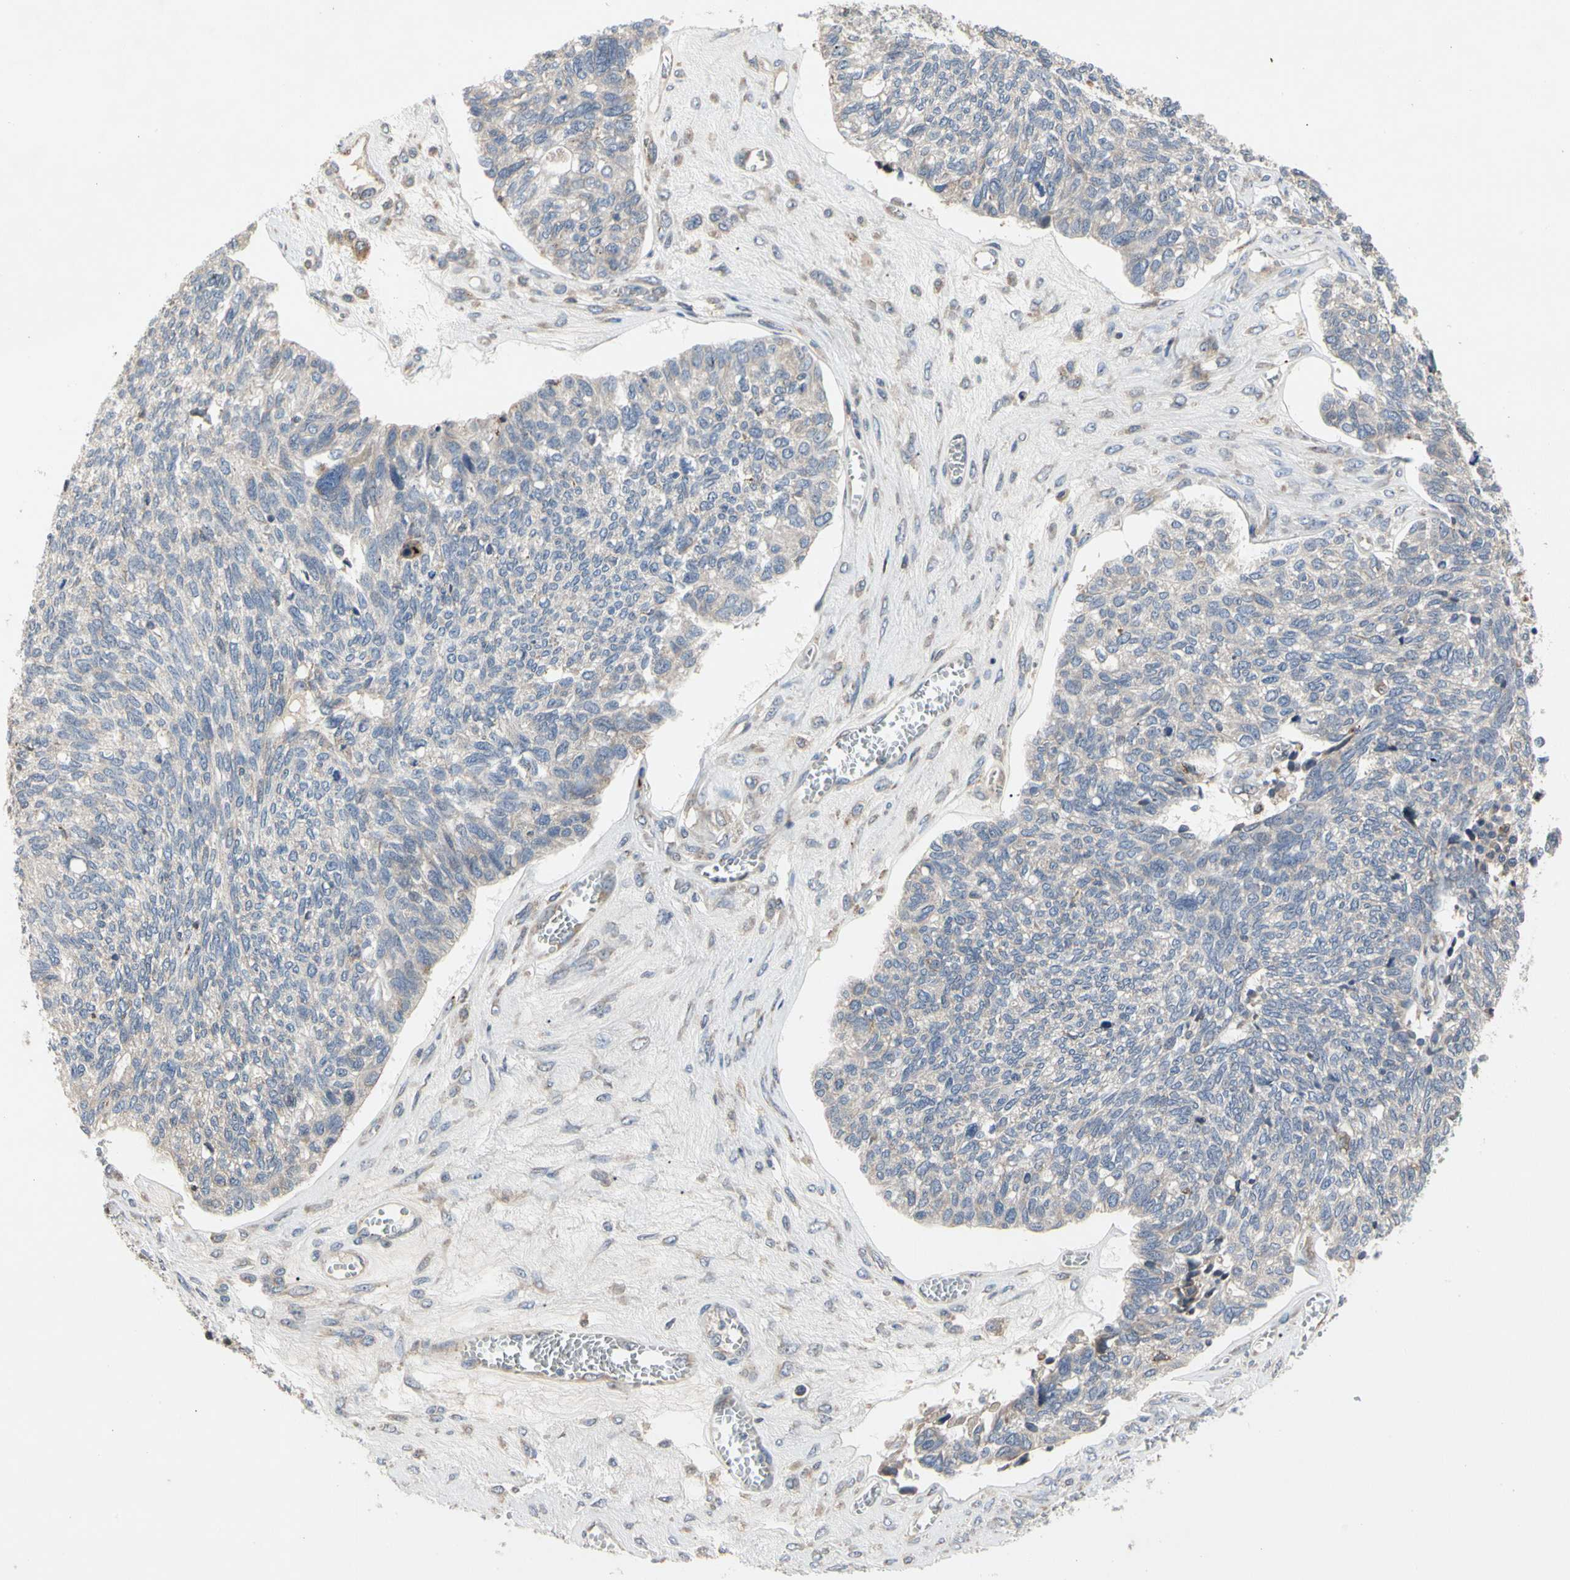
{"staining": {"intensity": "weak", "quantity": "25%-75%", "location": "cytoplasmic/membranous"}, "tissue": "ovarian cancer", "cell_type": "Tumor cells", "image_type": "cancer", "snomed": [{"axis": "morphology", "description": "Cystadenocarcinoma, serous, NOS"}, {"axis": "topography", "description": "Ovary"}], "caption": "Protein analysis of ovarian serous cystadenocarcinoma tissue displays weak cytoplasmic/membranous expression in approximately 25%-75% of tumor cells.", "gene": "MMEL1", "patient": {"sex": "female", "age": 79}}